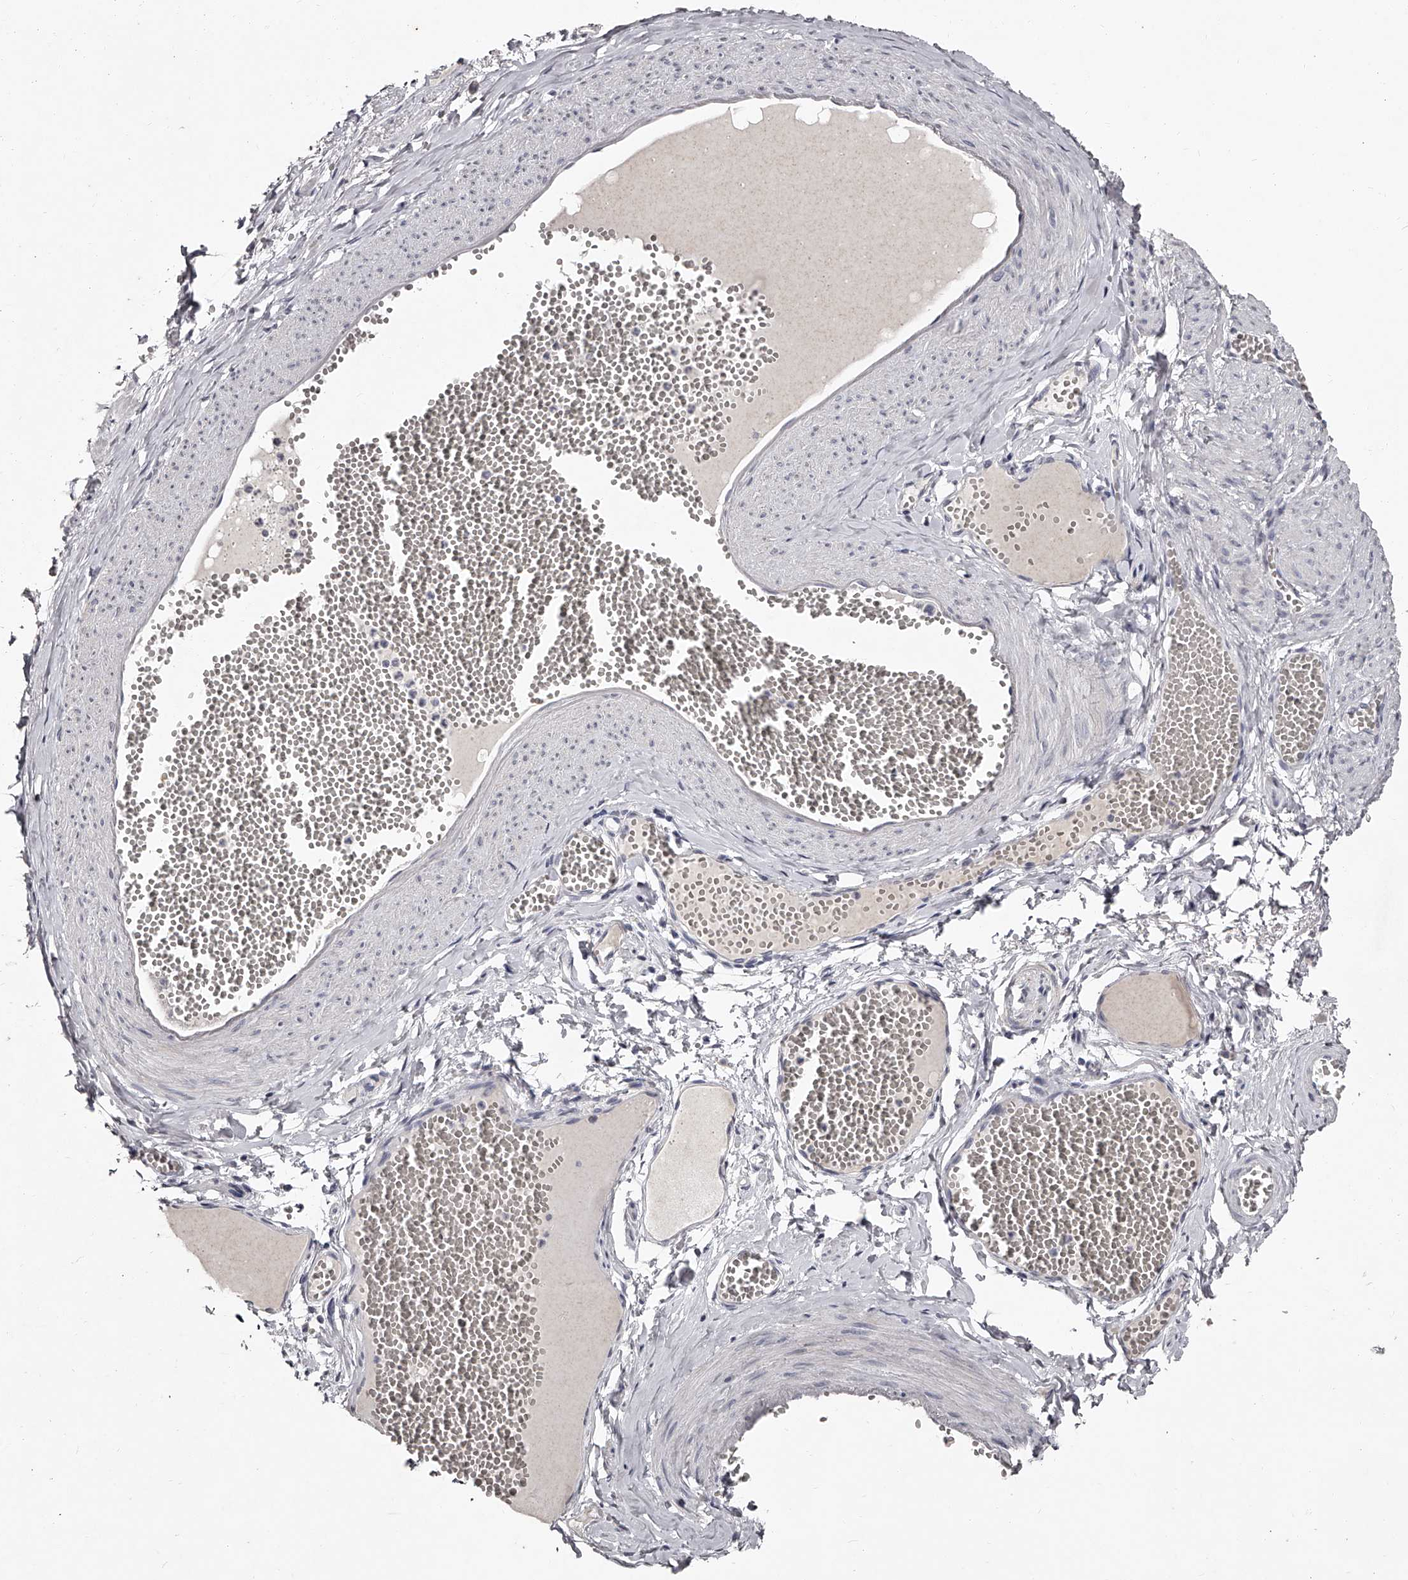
{"staining": {"intensity": "negative", "quantity": "none", "location": "none"}, "tissue": "adipose tissue", "cell_type": "Adipocytes", "image_type": "normal", "snomed": [{"axis": "morphology", "description": "Normal tissue, NOS"}, {"axis": "topography", "description": "Smooth muscle"}, {"axis": "topography", "description": "Peripheral nerve tissue"}], "caption": "Immunohistochemical staining of benign adipose tissue reveals no significant expression in adipocytes.", "gene": "NT5DC1", "patient": {"sex": "female", "age": 39}}